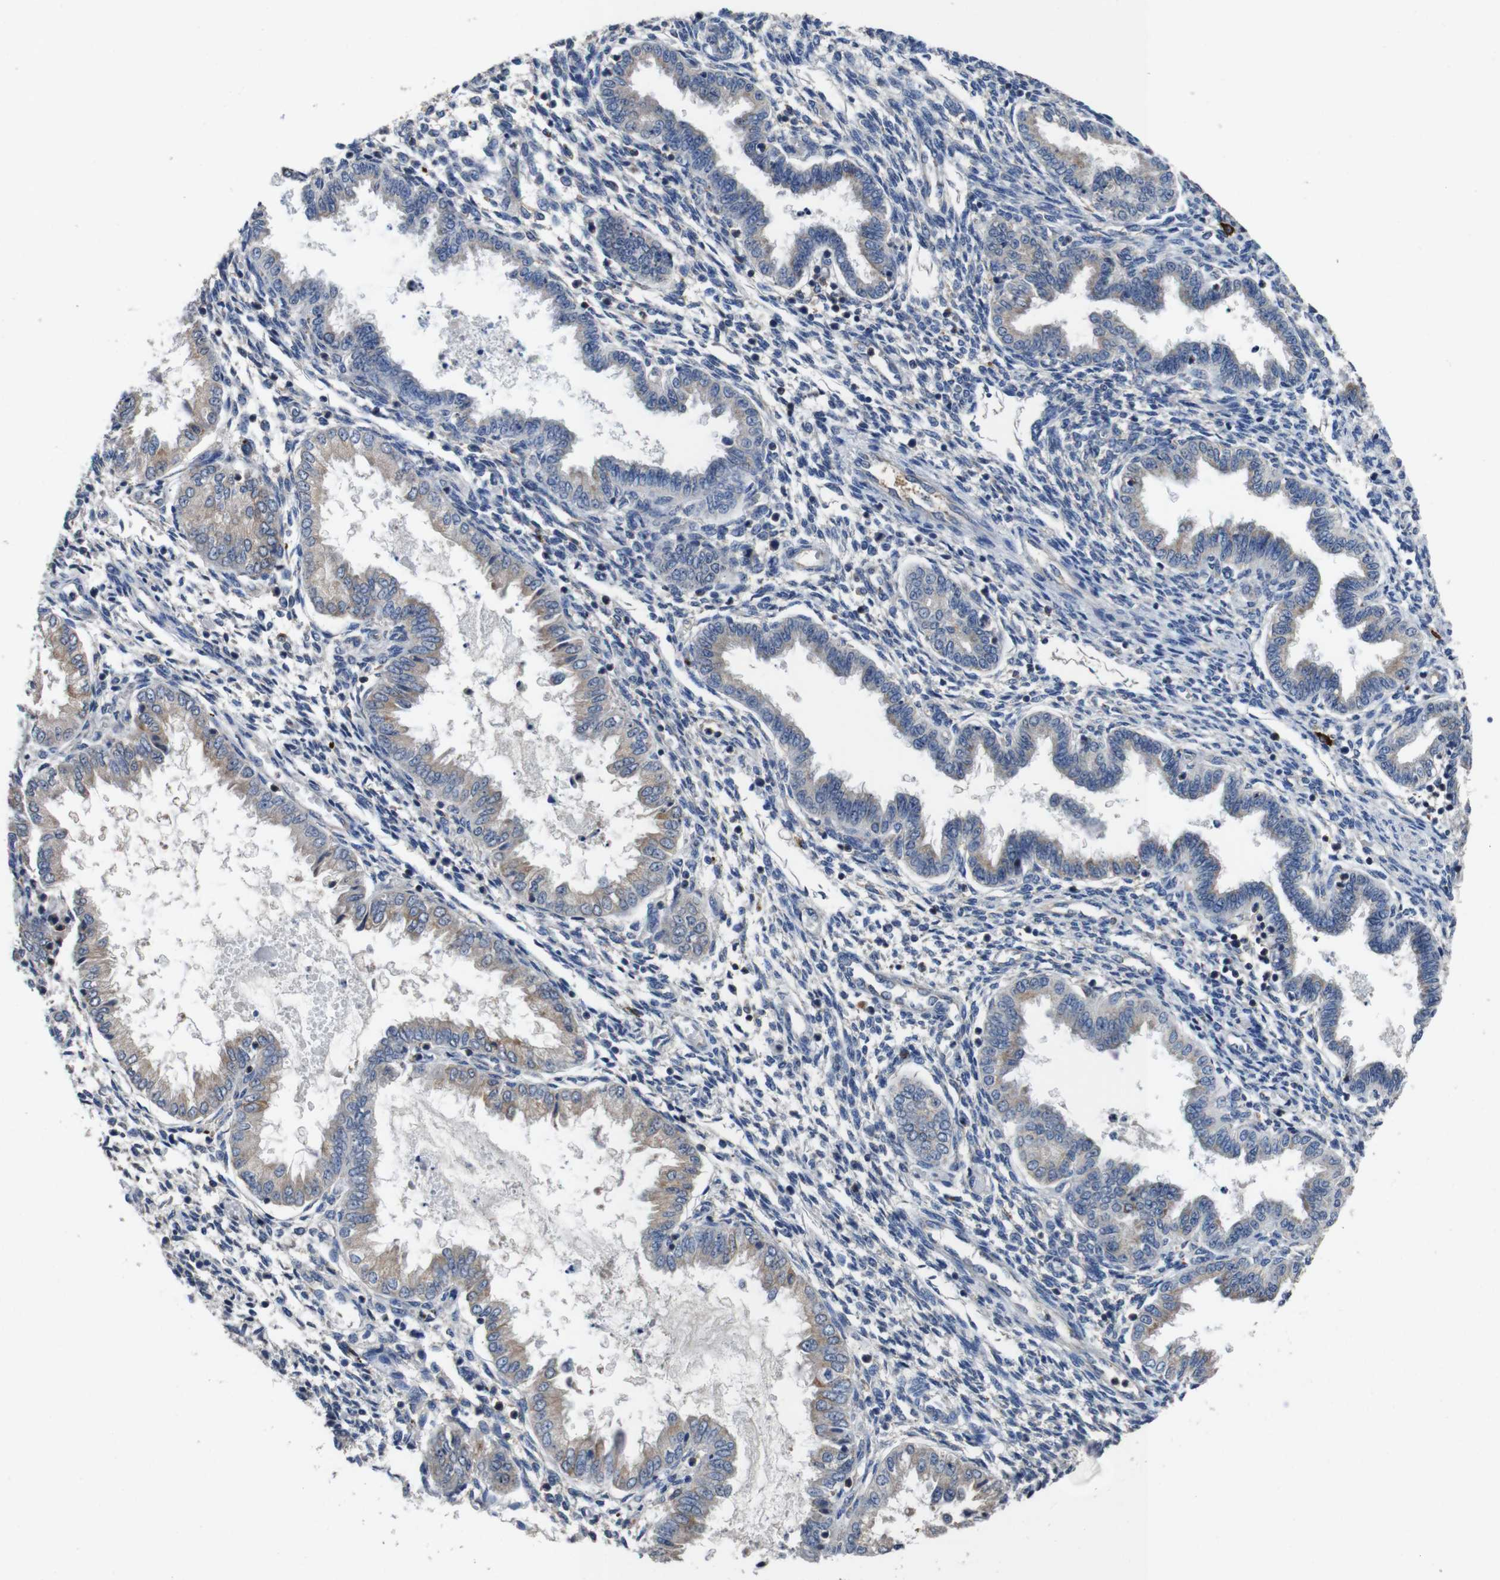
{"staining": {"intensity": "negative", "quantity": "none", "location": "none"}, "tissue": "endometrium", "cell_type": "Cells in endometrial stroma", "image_type": "normal", "snomed": [{"axis": "morphology", "description": "Normal tissue, NOS"}, {"axis": "topography", "description": "Endometrium"}], "caption": "This histopathology image is of normal endometrium stained with immunohistochemistry (IHC) to label a protein in brown with the nuclei are counter-stained blue. There is no staining in cells in endometrial stroma.", "gene": "GLIPR1", "patient": {"sex": "female", "age": 33}}